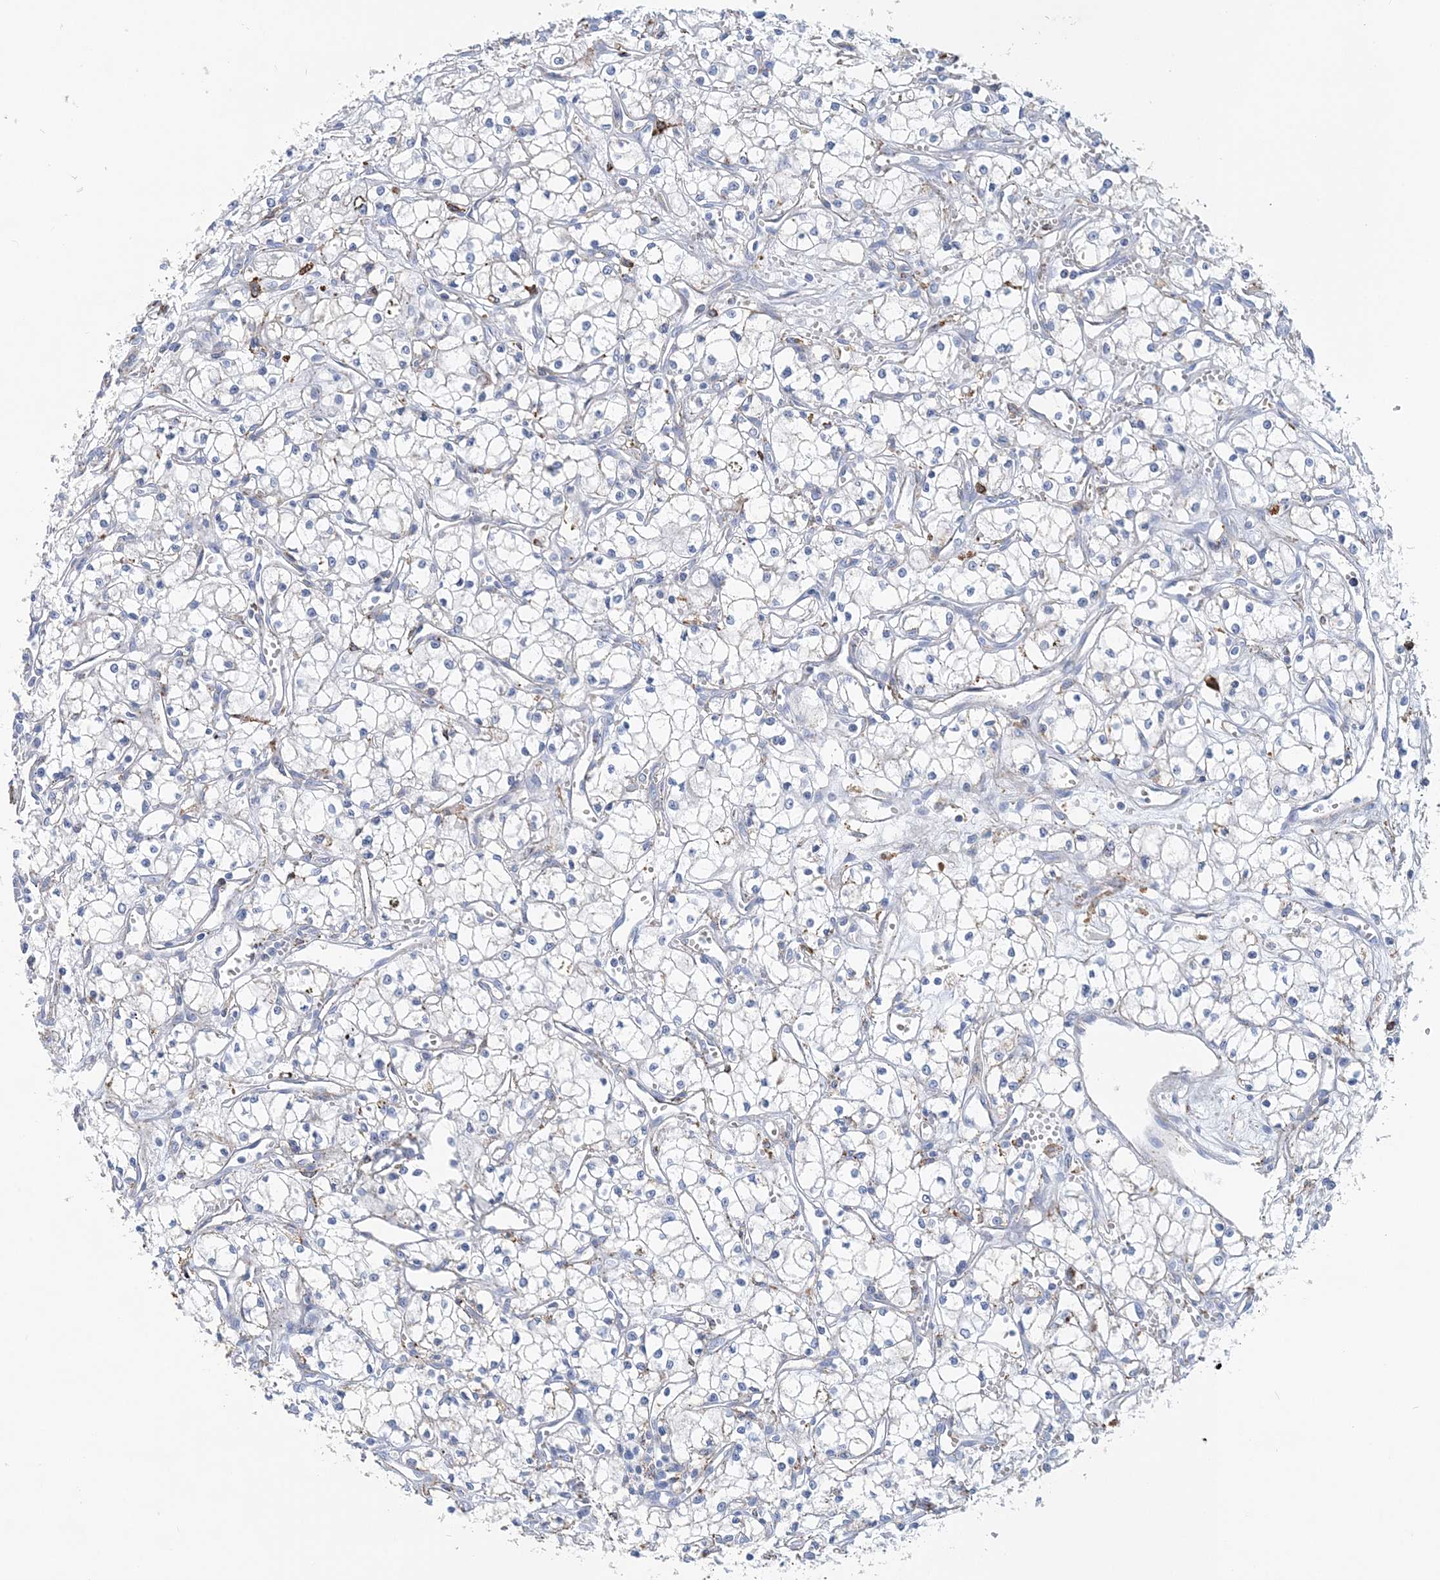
{"staining": {"intensity": "weak", "quantity": "<25%", "location": "cytoplasmic/membranous"}, "tissue": "renal cancer", "cell_type": "Tumor cells", "image_type": "cancer", "snomed": [{"axis": "morphology", "description": "Adenocarcinoma, NOS"}, {"axis": "topography", "description": "Kidney"}], "caption": "Protein analysis of adenocarcinoma (renal) exhibits no significant positivity in tumor cells.", "gene": "NKX6-1", "patient": {"sex": "male", "age": 59}}